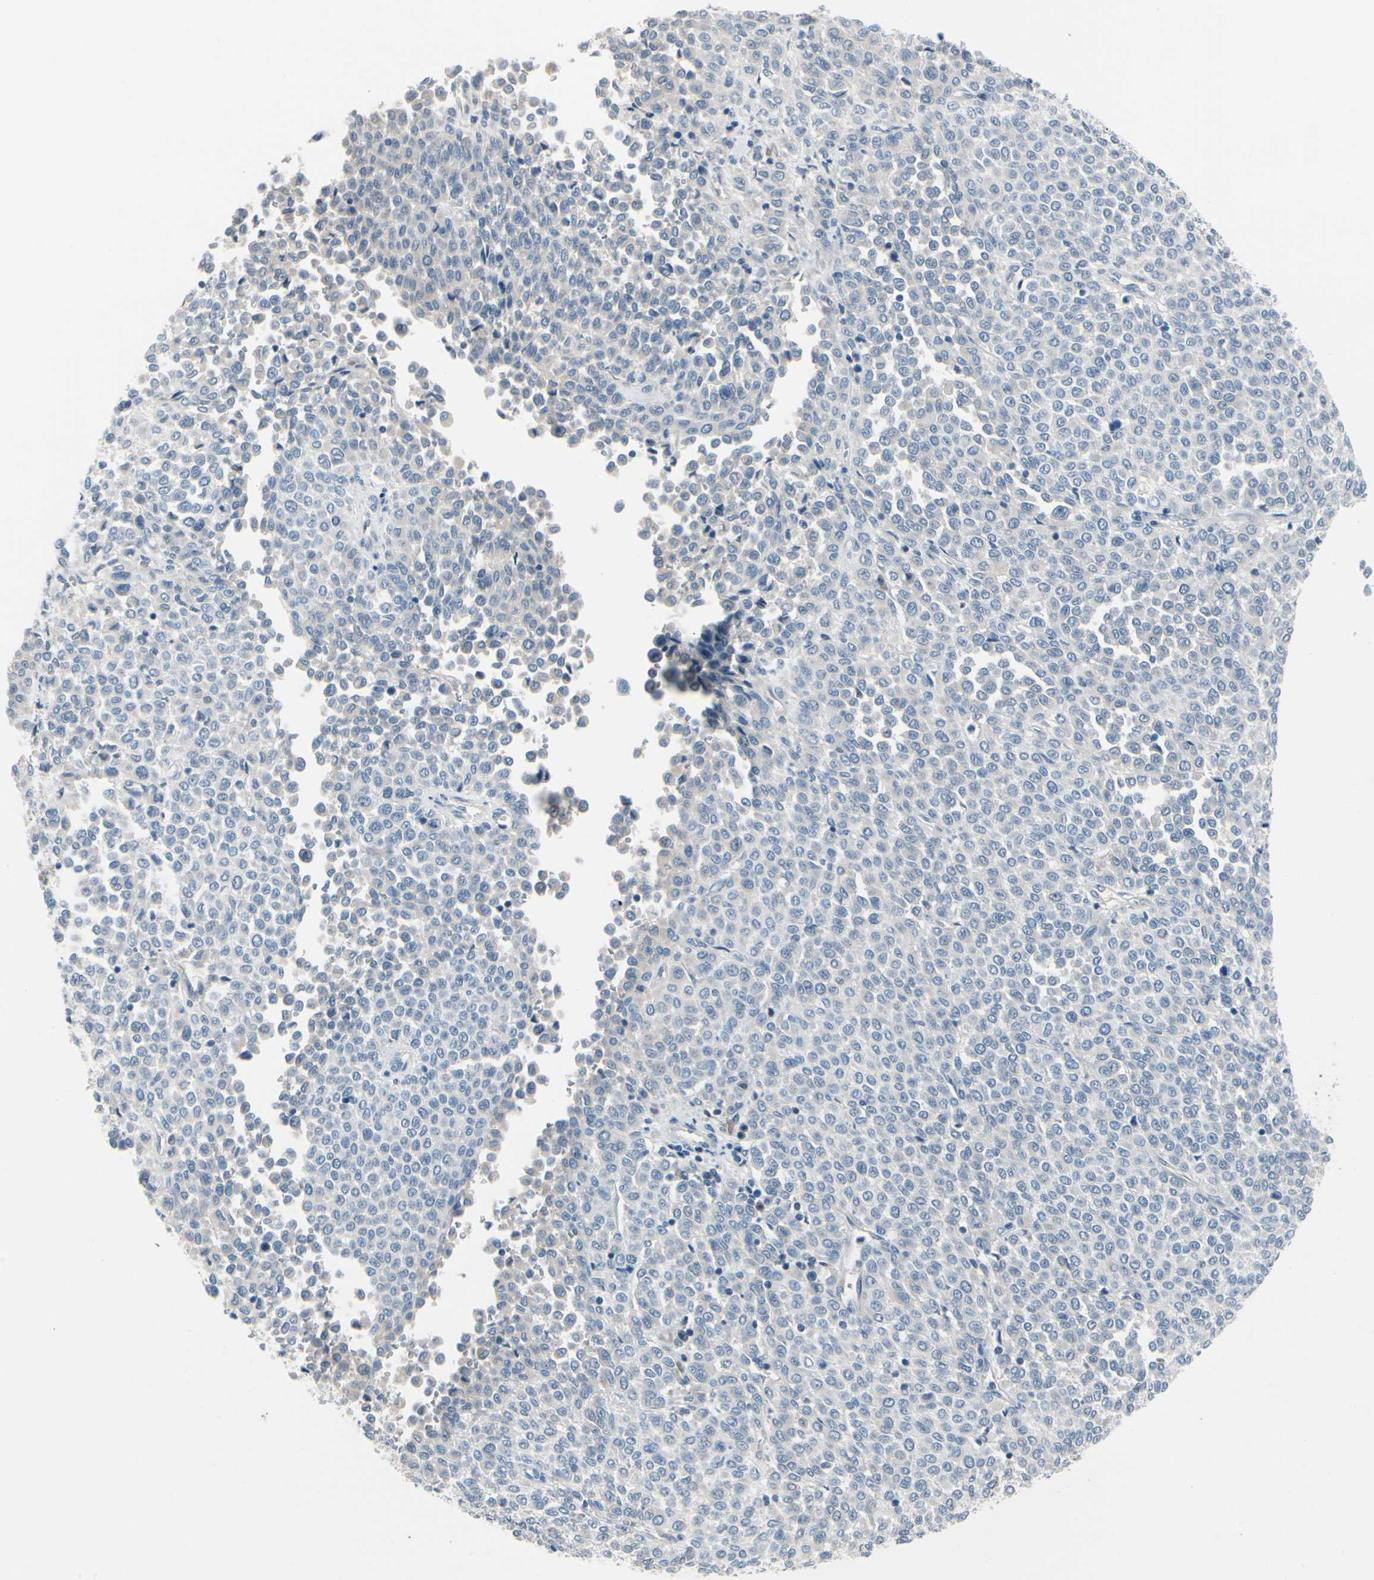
{"staining": {"intensity": "negative", "quantity": "none", "location": "none"}, "tissue": "melanoma", "cell_type": "Tumor cells", "image_type": "cancer", "snomed": [{"axis": "morphology", "description": "Malignant melanoma, Metastatic site"}, {"axis": "topography", "description": "Pancreas"}], "caption": "Immunohistochemistry (IHC) of human melanoma displays no positivity in tumor cells.", "gene": "PGR", "patient": {"sex": "female", "age": 30}}